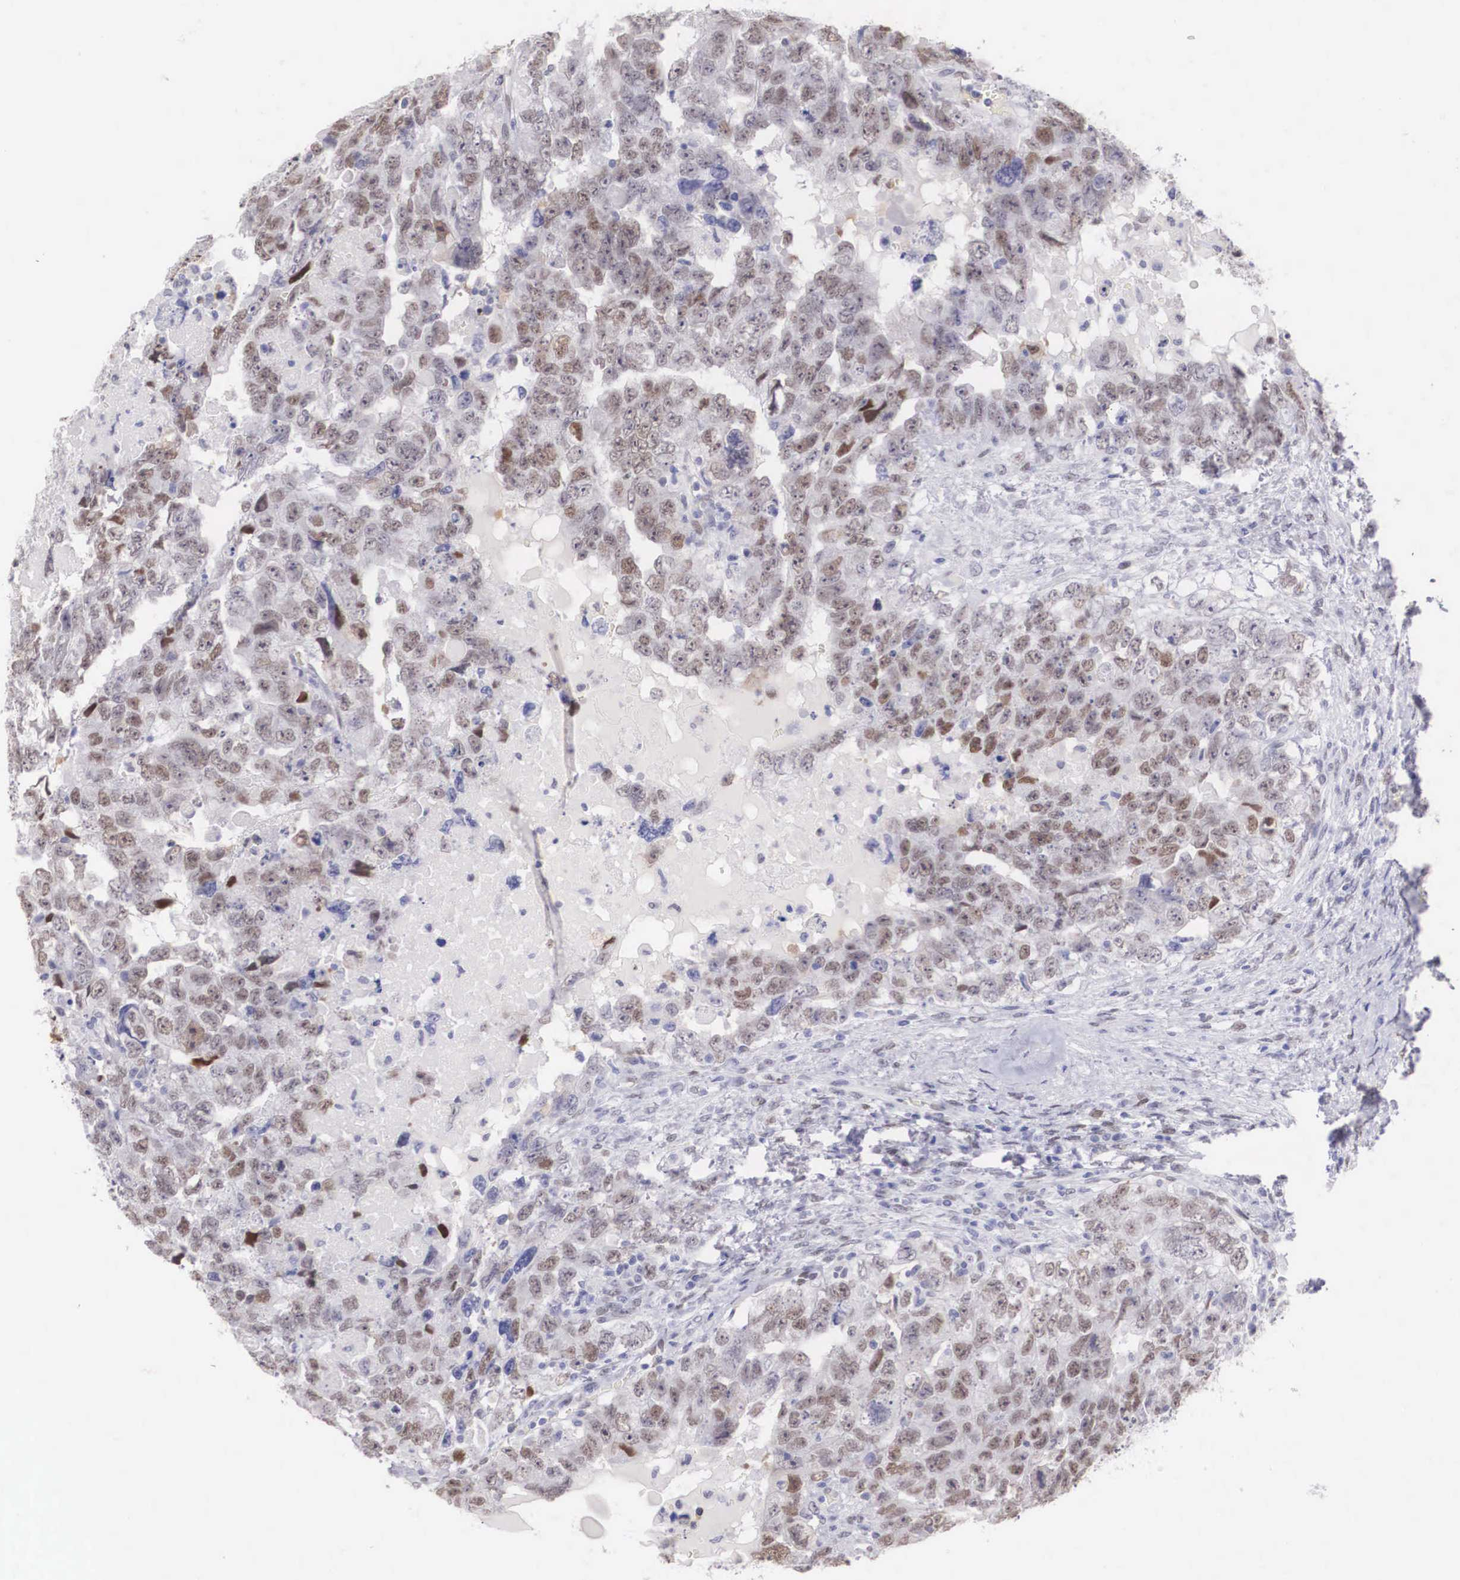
{"staining": {"intensity": "moderate", "quantity": "25%-75%", "location": "nuclear"}, "tissue": "testis cancer", "cell_type": "Tumor cells", "image_type": "cancer", "snomed": [{"axis": "morphology", "description": "Carcinoma, Embryonal, NOS"}, {"axis": "topography", "description": "Testis"}], "caption": "Tumor cells display medium levels of moderate nuclear expression in approximately 25%-75% of cells in embryonal carcinoma (testis).", "gene": "HMGN5", "patient": {"sex": "male", "age": 36}}